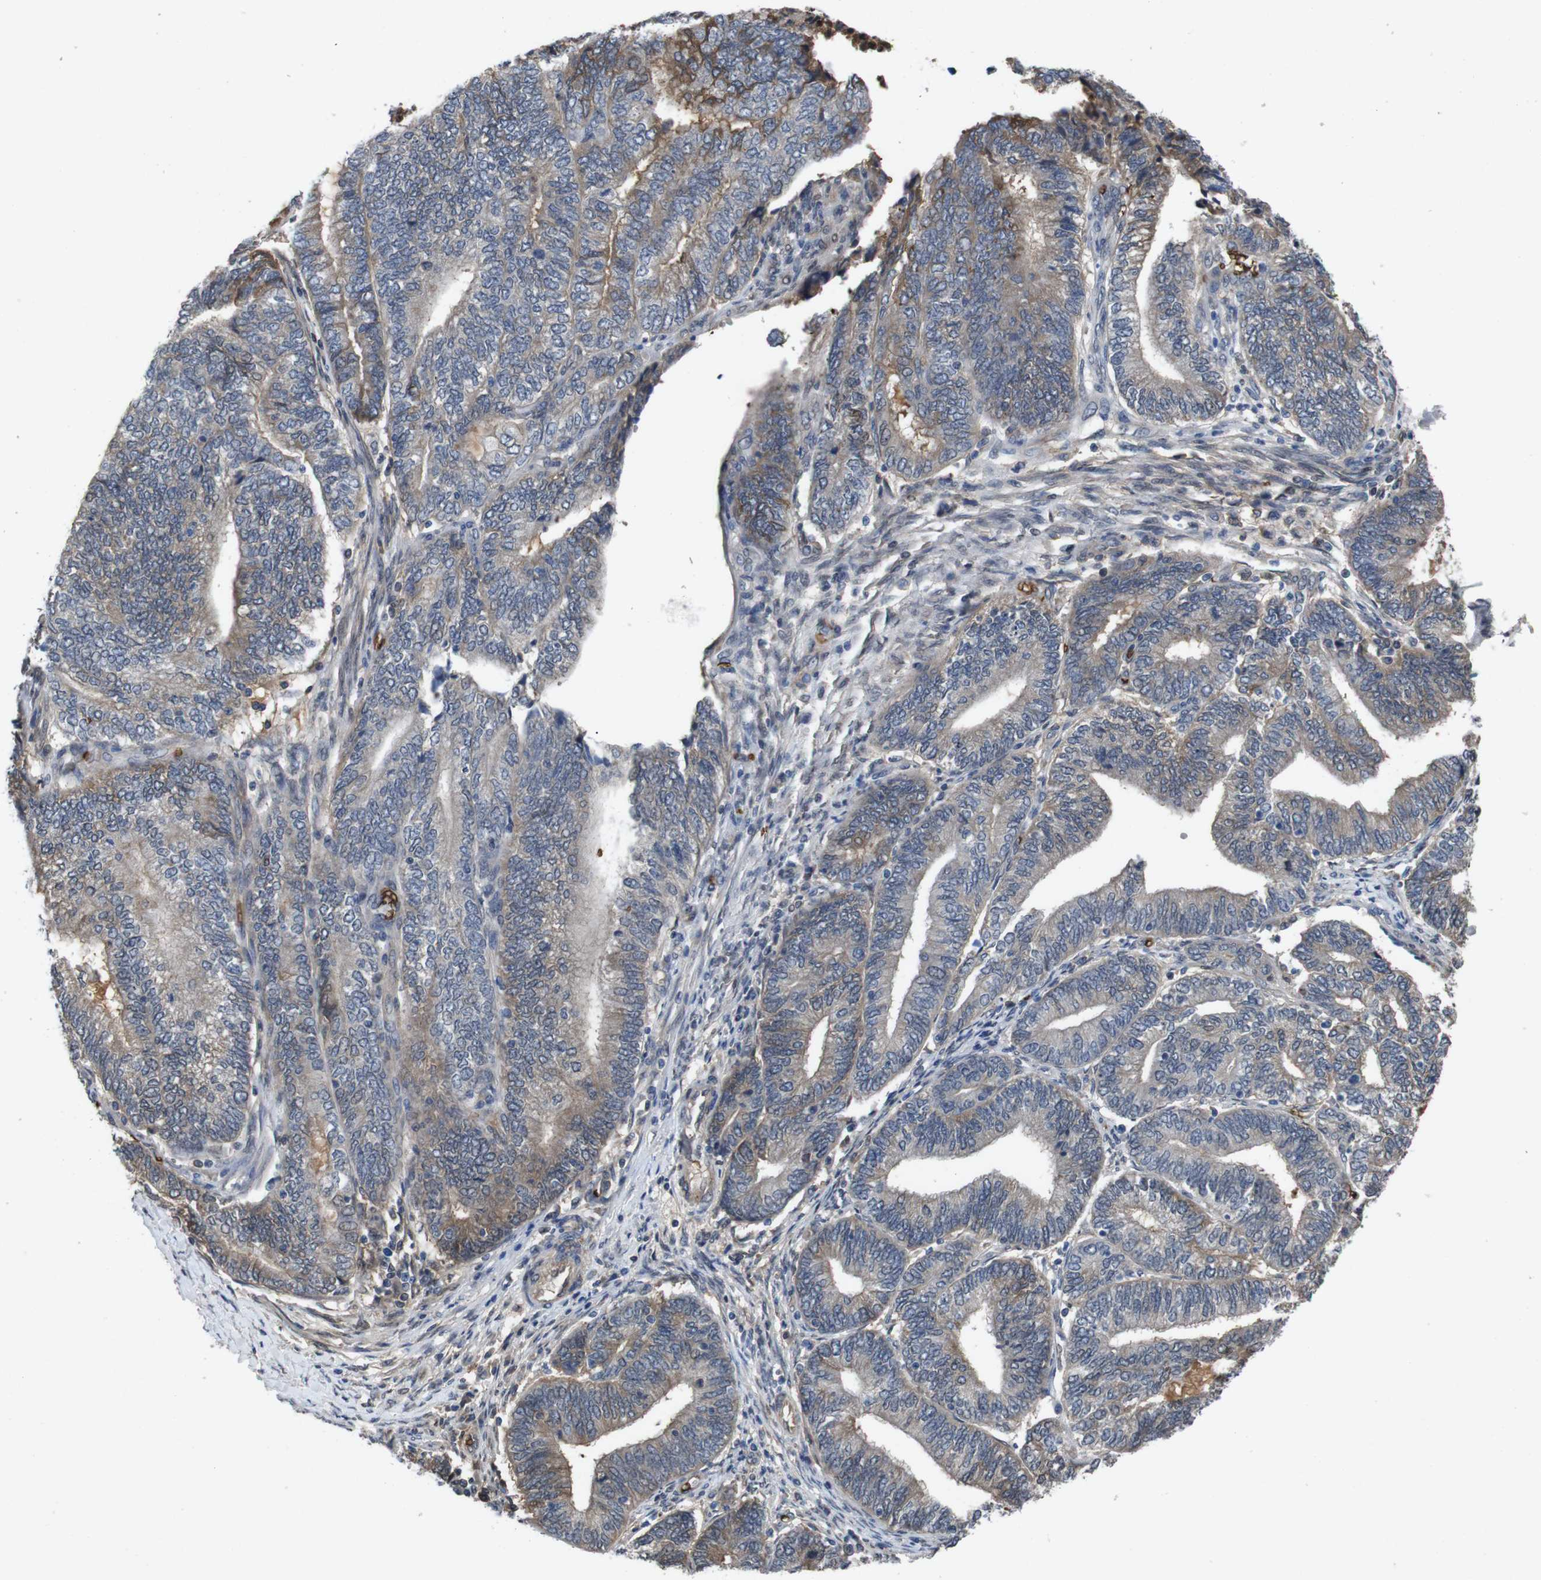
{"staining": {"intensity": "weak", "quantity": "25%-75%", "location": "cytoplasmic/membranous"}, "tissue": "endometrial cancer", "cell_type": "Tumor cells", "image_type": "cancer", "snomed": [{"axis": "morphology", "description": "Adenocarcinoma, NOS"}, {"axis": "topography", "description": "Uterus"}, {"axis": "topography", "description": "Endometrium"}], "caption": "Protein staining of adenocarcinoma (endometrial) tissue exhibits weak cytoplasmic/membranous positivity in approximately 25%-75% of tumor cells.", "gene": "SPTB", "patient": {"sex": "female", "age": 70}}